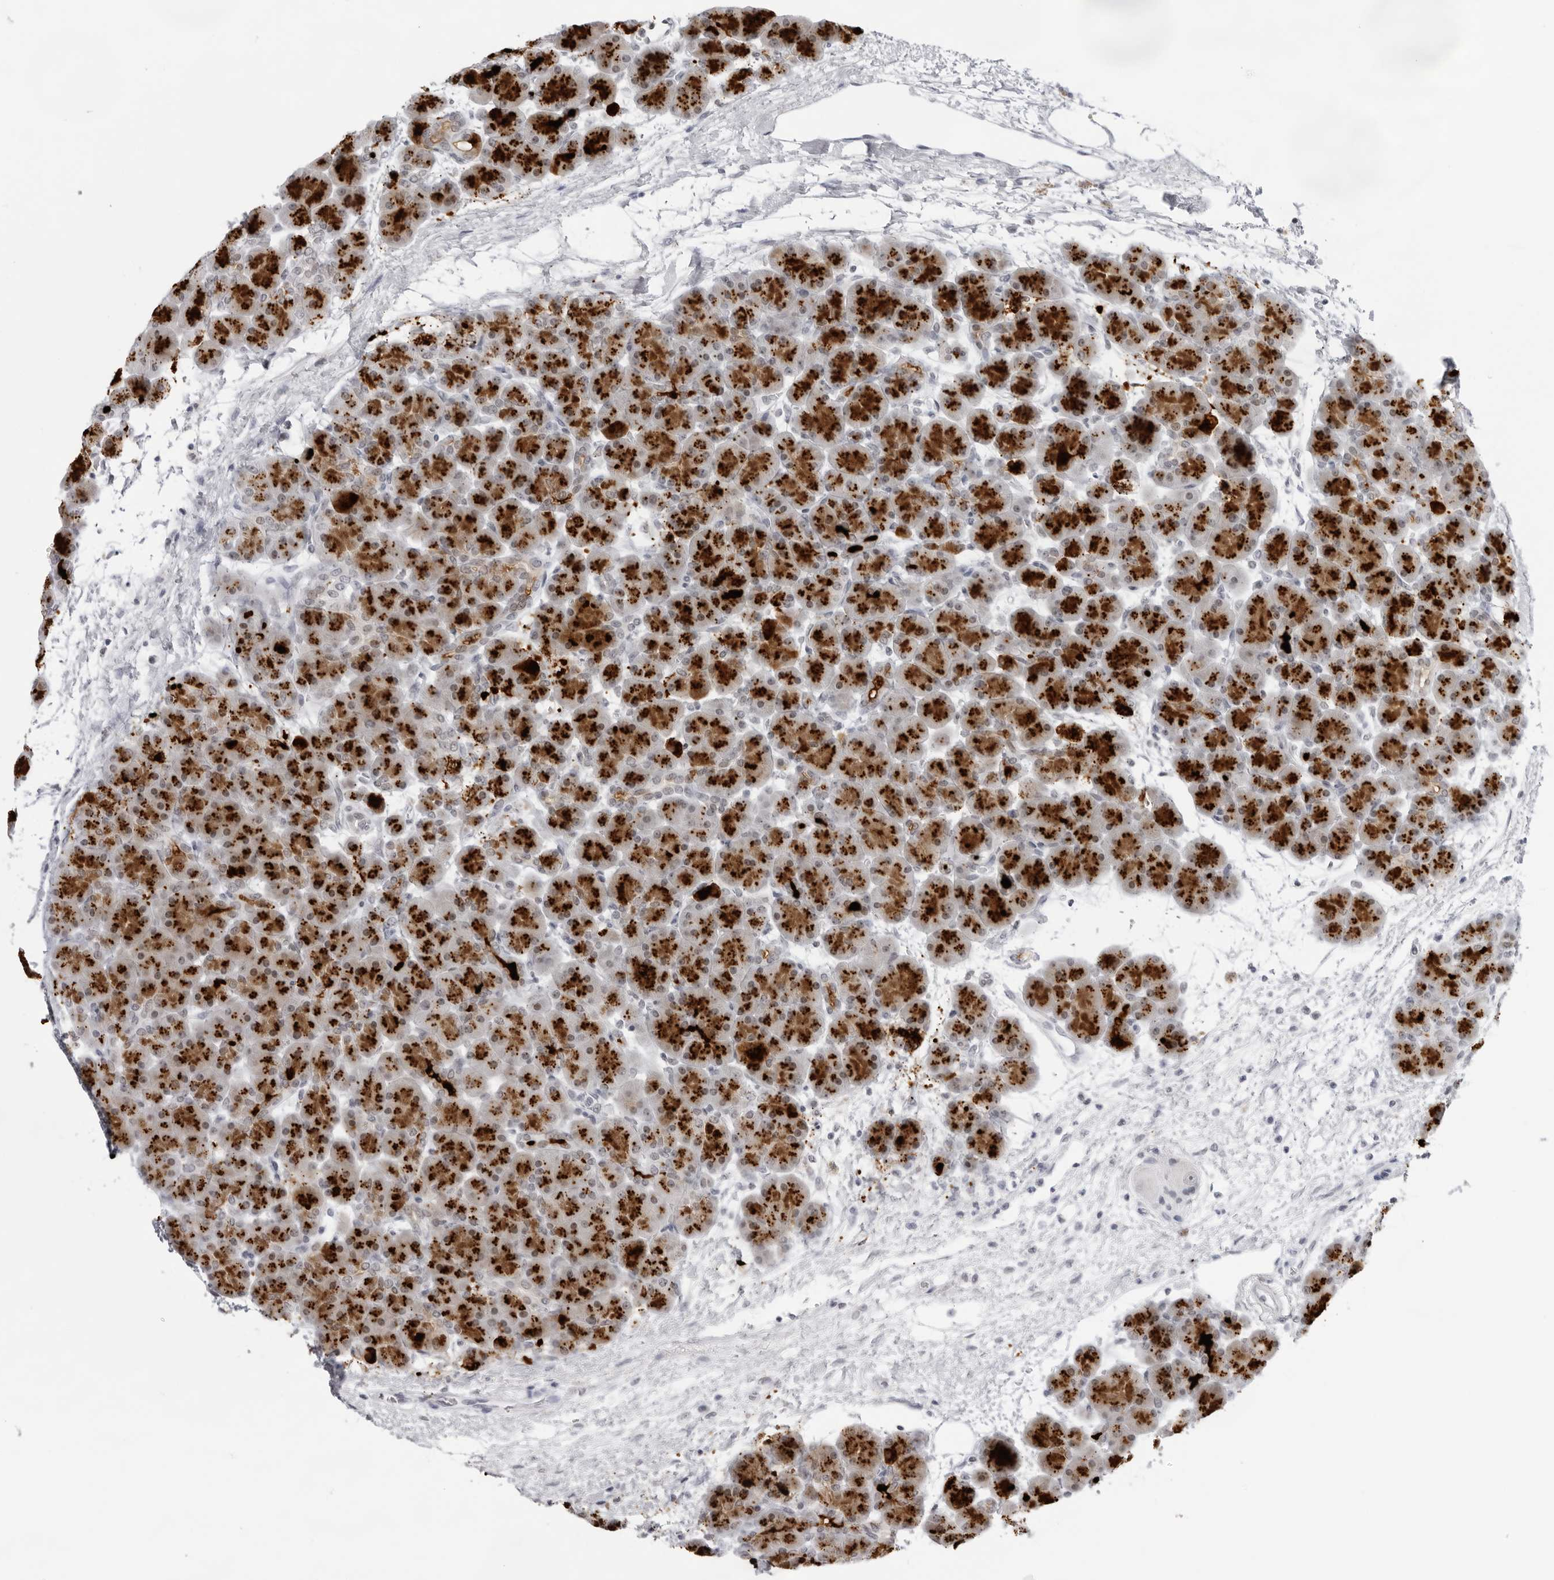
{"staining": {"intensity": "strong", "quantity": ">75%", "location": "cytoplasmic/membranous"}, "tissue": "pancreas", "cell_type": "Exocrine glandular cells", "image_type": "normal", "snomed": [{"axis": "morphology", "description": "Normal tissue, NOS"}, {"axis": "topography", "description": "Pancreas"}], "caption": "Pancreas stained with immunohistochemistry shows strong cytoplasmic/membranous expression in about >75% of exocrine glandular cells.", "gene": "KLK12", "patient": {"sex": "male", "age": 66}}